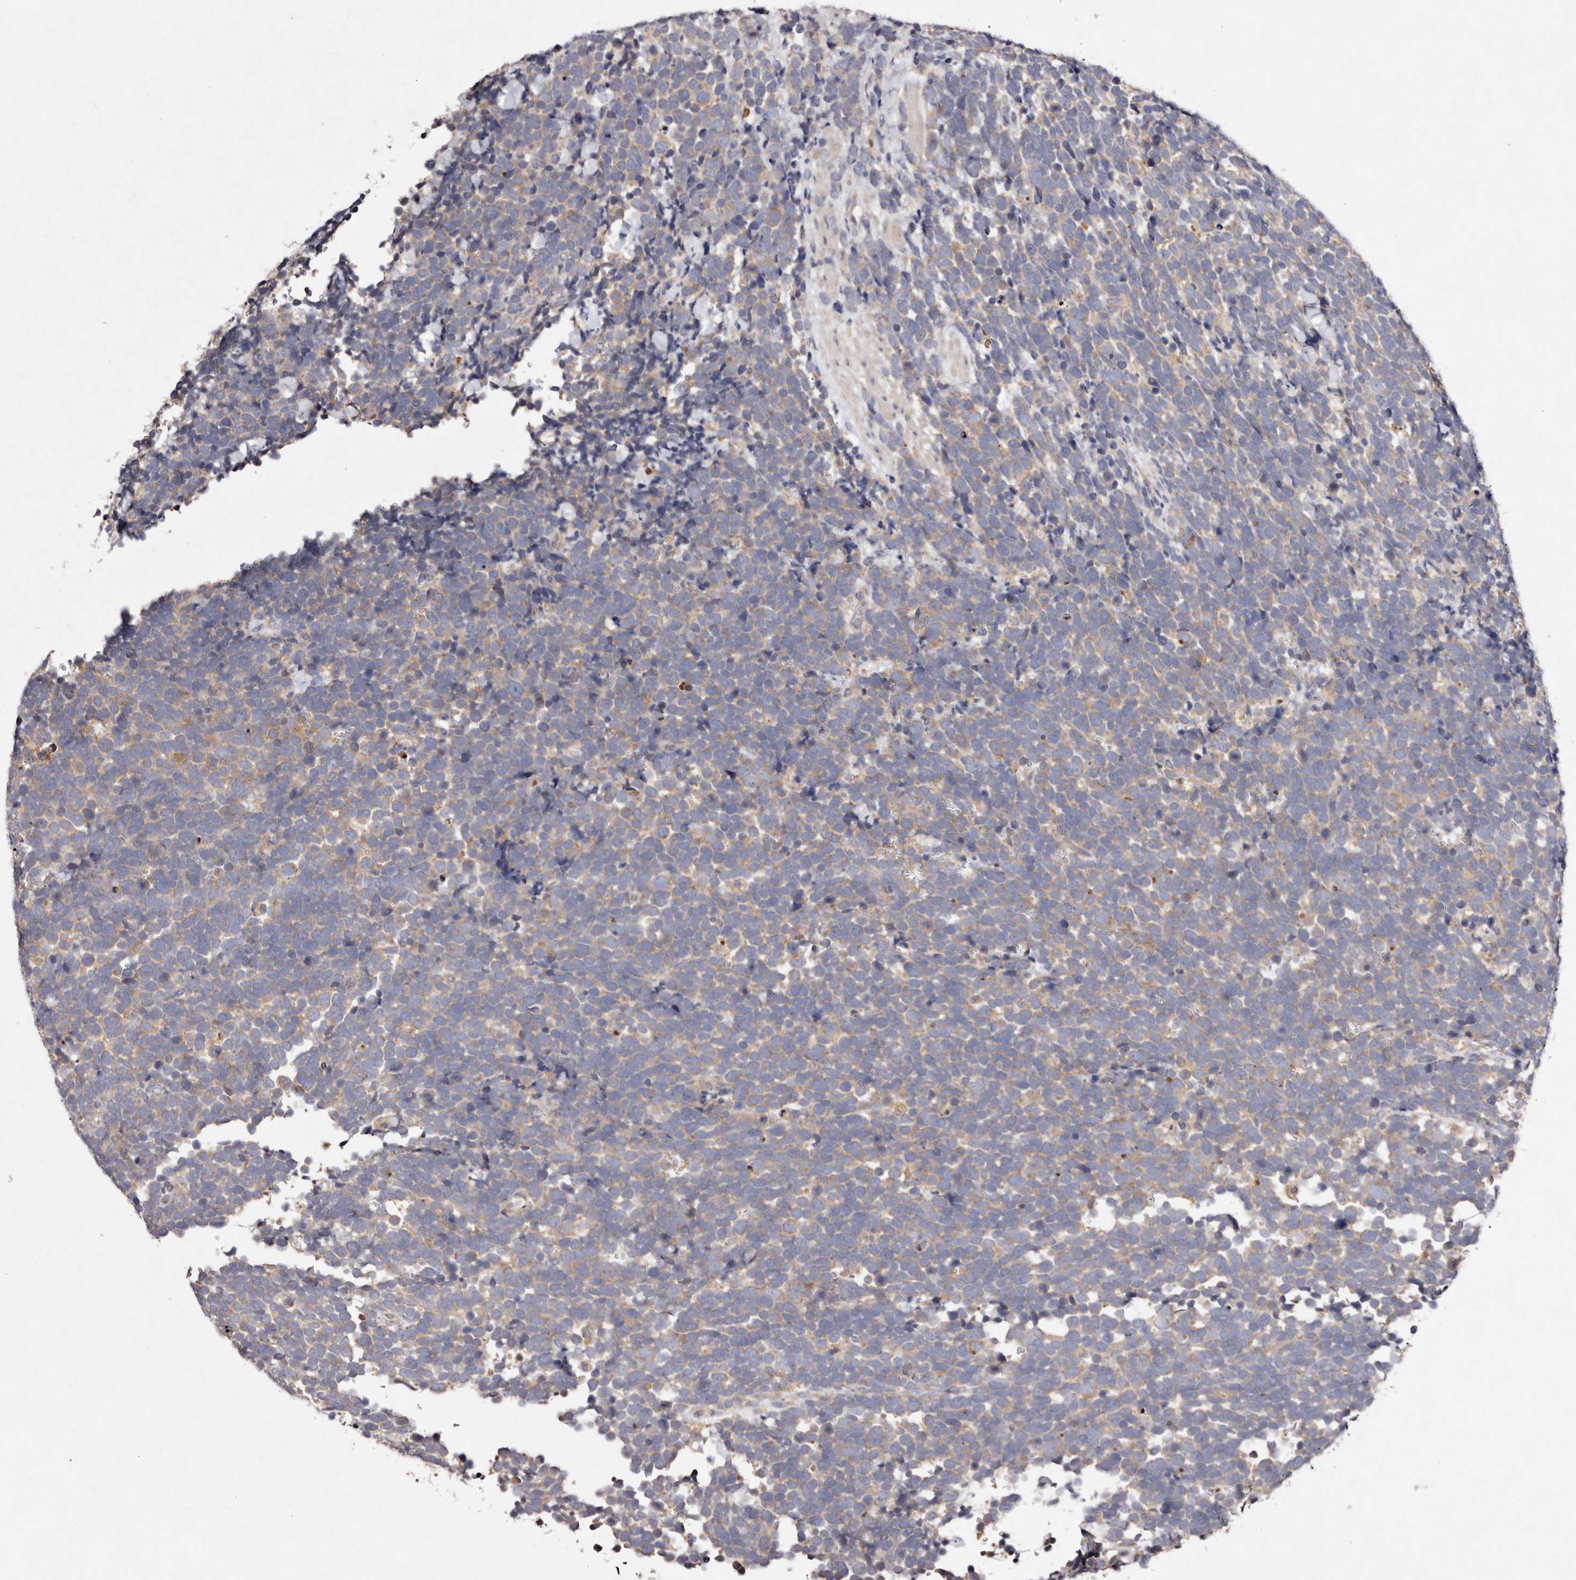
{"staining": {"intensity": "weak", "quantity": "25%-75%", "location": "cytoplasmic/membranous"}, "tissue": "urothelial cancer", "cell_type": "Tumor cells", "image_type": "cancer", "snomed": [{"axis": "morphology", "description": "Urothelial carcinoma, High grade"}, {"axis": "topography", "description": "Urinary bladder"}], "caption": "Protein analysis of high-grade urothelial carcinoma tissue shows weak cytoplasmic/membranous staining in about 25%-75% of tumor cells. (brown staining indicates protein expression, while blue staining denotes nuclei).", "gene": "TSC2", "patient": {"sex": "female", "age": 82}}